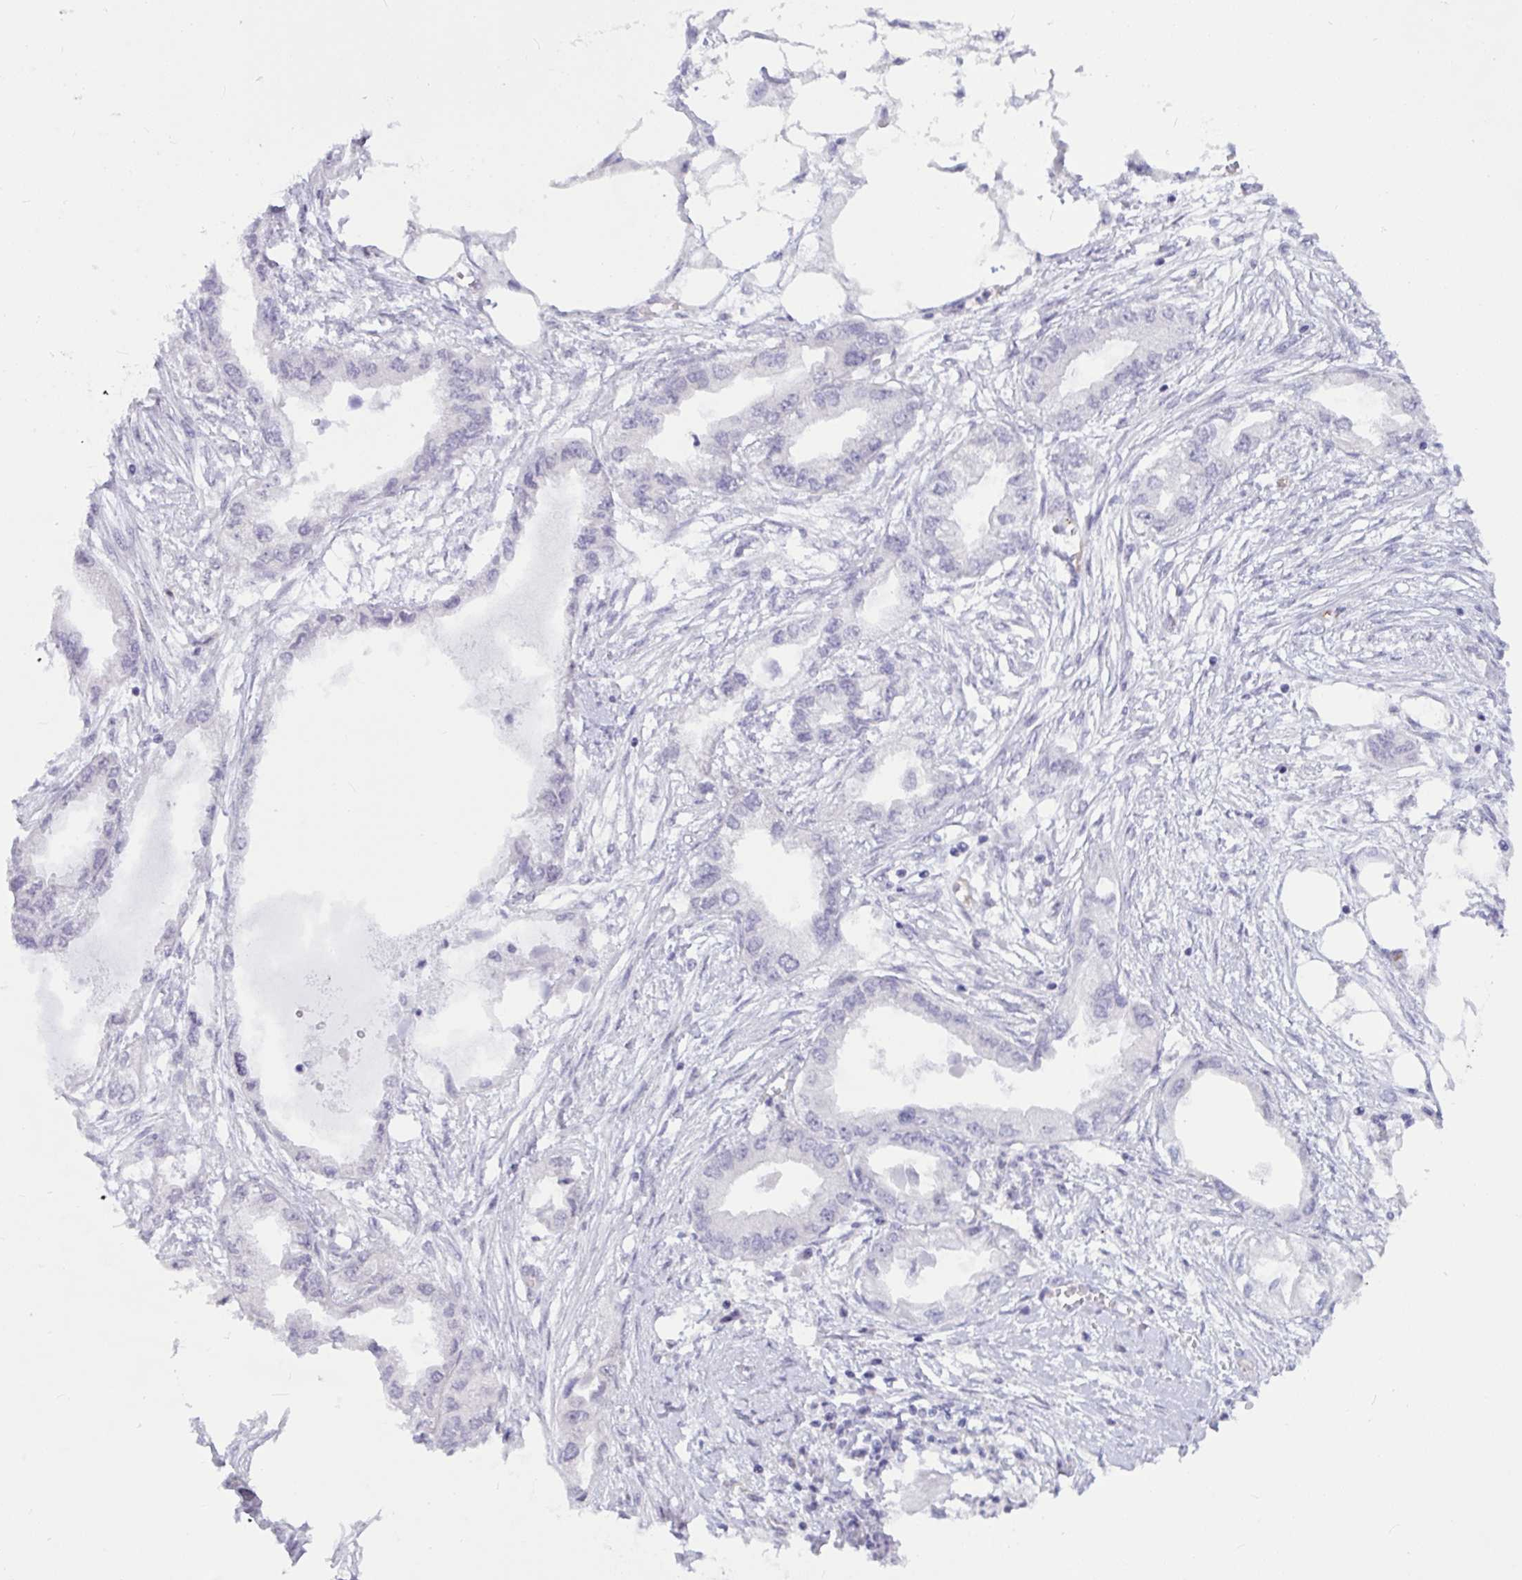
{"staining": {"intensity": "negative", "quantity": "none", "location": "none"}, "tissue": "endometrial cancer", "cell_type": "Tumor cells", "image_type": "cancer", "snomed": [{"axis": "morphology", "description": "Adenocarcinoma, NOS"}, {"axis": "morphology", "description": "Adenocarcinoma, metastatic, NOS"}, {"axis": "topography", "description": "Adipose tissue"}, {"axis": "topography", "description": "Endometrium"}], "caption": "High magnification brightfield microscopy of endometrial cancer (adenocarcinoma) stained with DAB (3,3'-diaminobenzidine) (brown) and counterstained with hematoxylin (blue): tumor cells show no significant expression.", "gene": "EML1", "patient": {"sex": "female", "age": 67}}